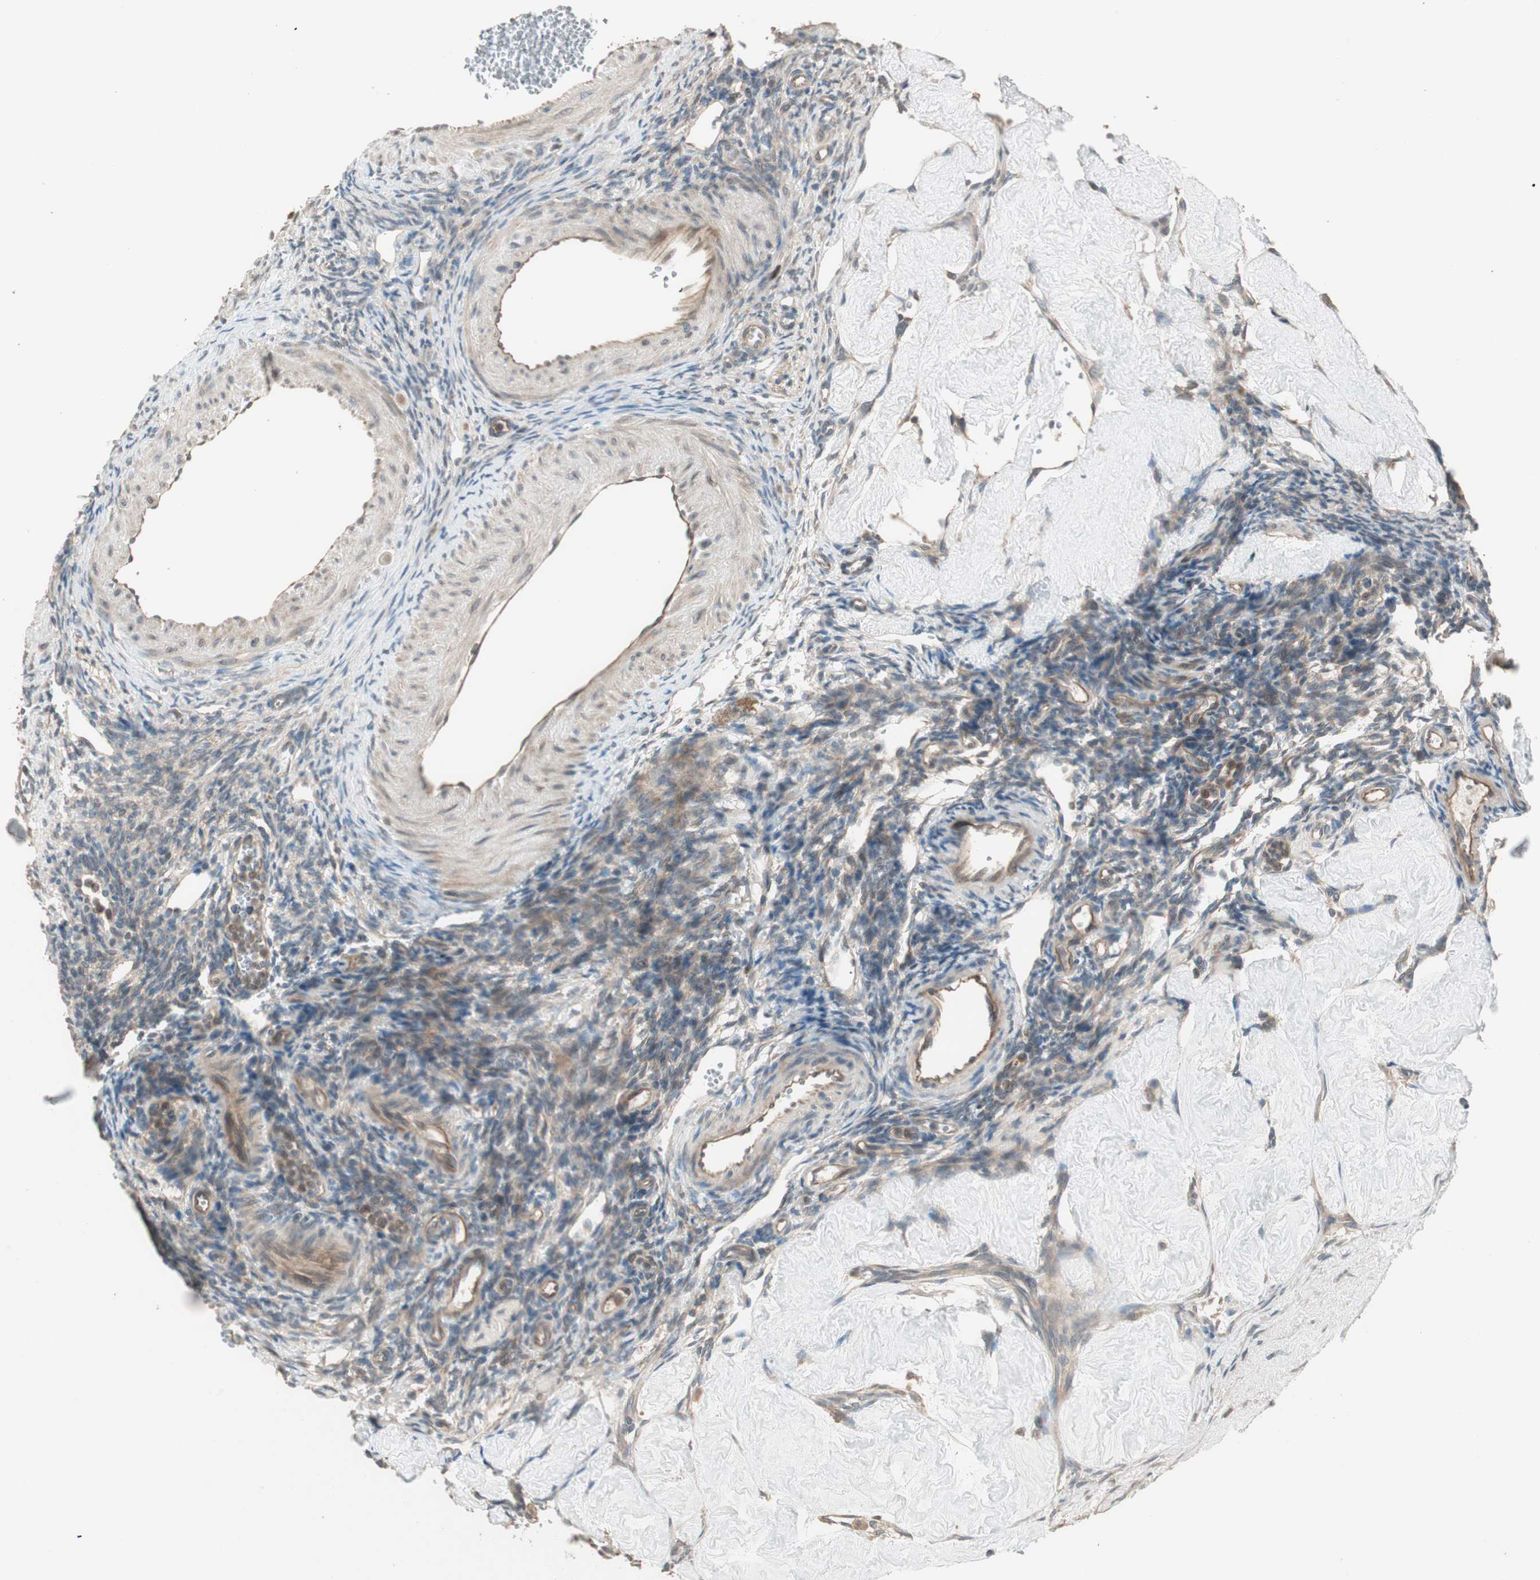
{"staining": {"intensity": "weak", "quantity": "25%-75%", "location": "cytoplasmic/membranous"}, "tissue": "ovary", "cell_type": "Ovarian stroma cells", "image_type": "normal", "snomed": [{"axis": "morphology", "description": "Normal tissue, NOS"}, {"axis": "topography", "description": "Ovary"}], "caption": "Immunohistochemical staining of unremarkable human ovary demonstrates weak cytoplasmic/membranous protein expression in about 25%-75% of ovarian stroma cells.", "gene": "ATP6AP2", "patient": {"sex": "female", "age": 33}}